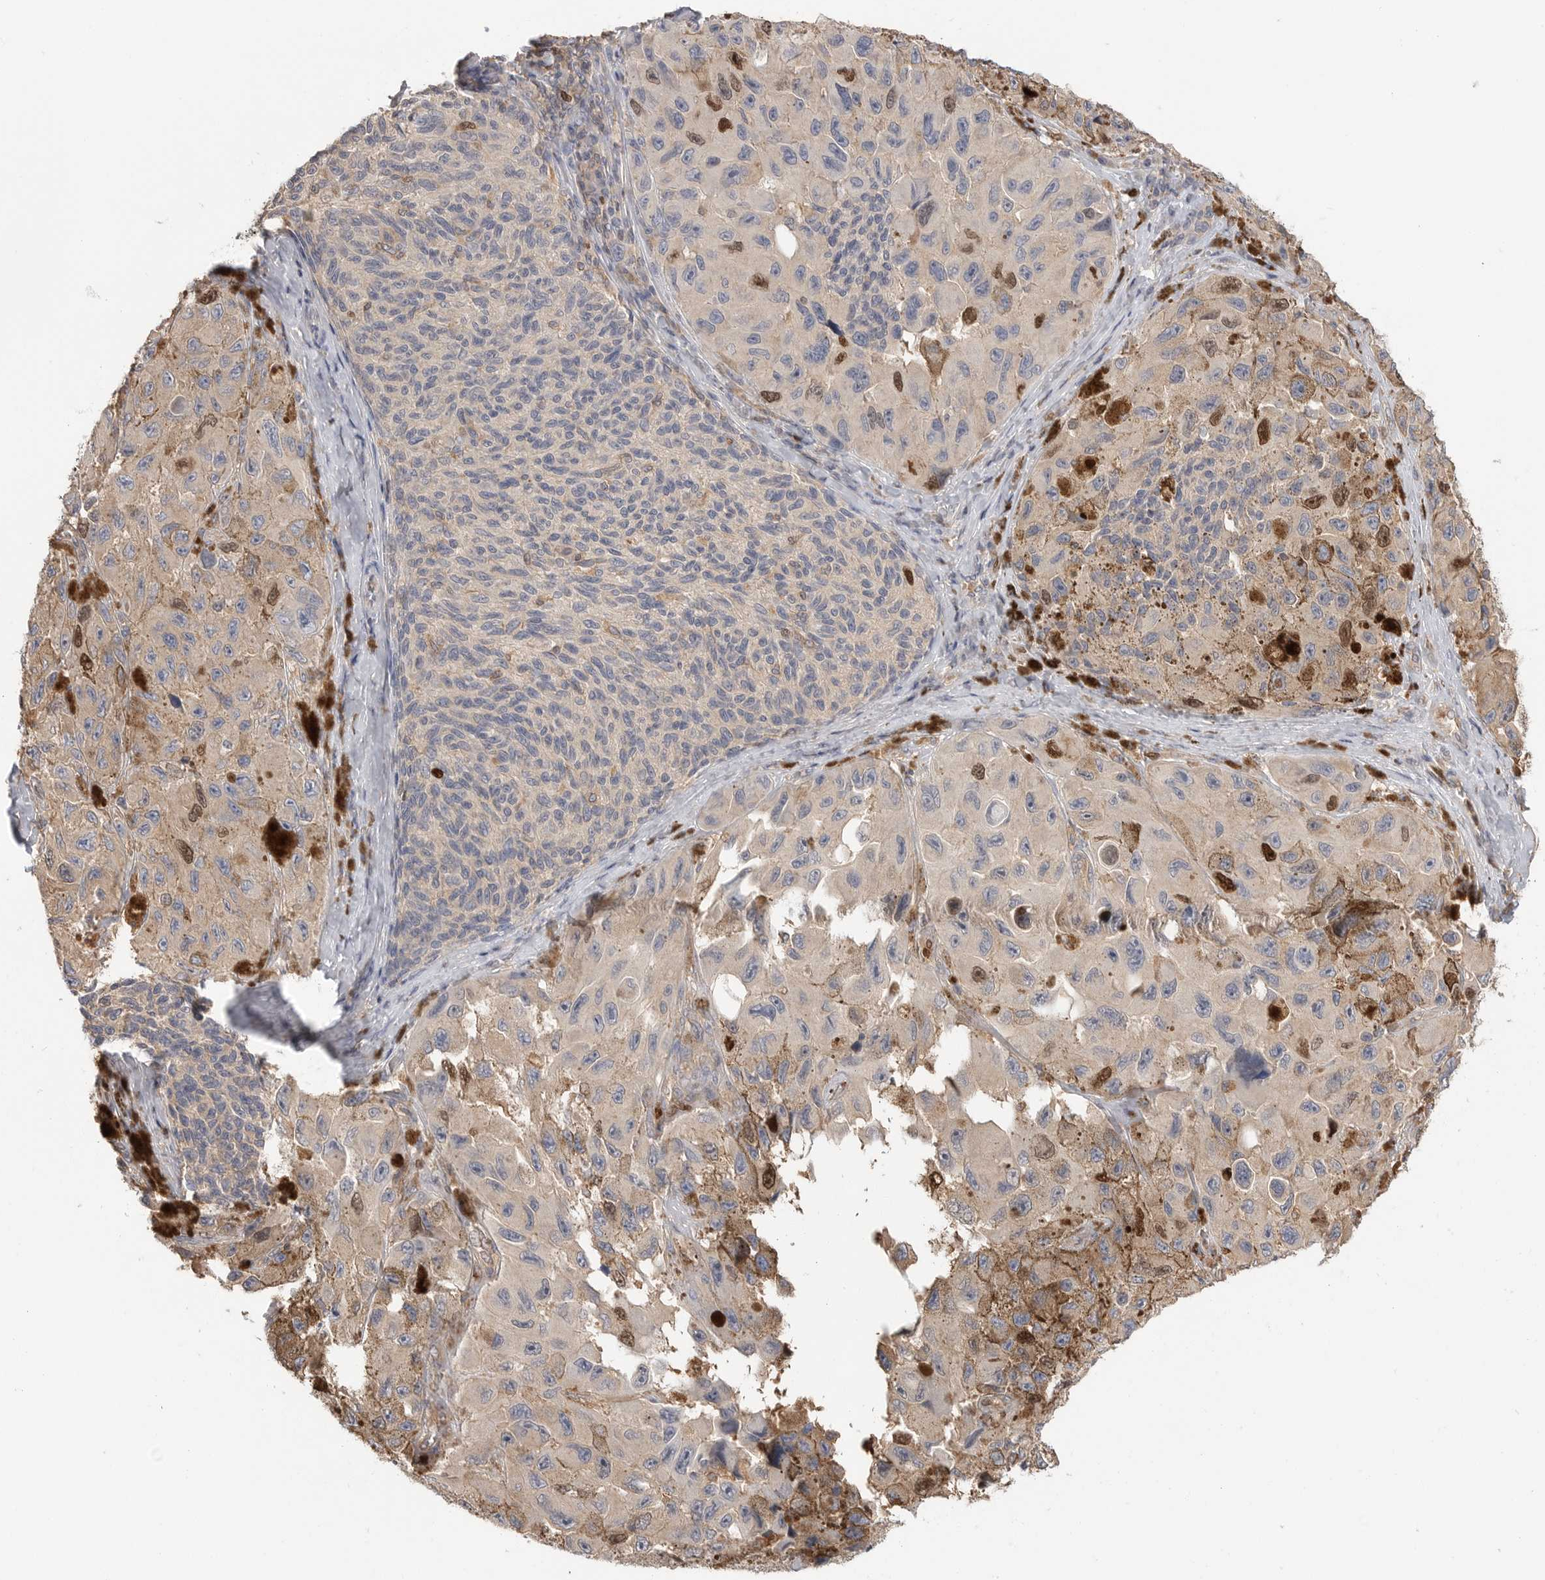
{"staining": {"intensity": "strong", "quantity": "<25%", "location": "cytoplasmic/membranous,nuclear"}, "tissue": "melanoma", "cell_type": "Tumor cells", "image_type": "cancer", "snomed": [{"axis": "morphology", "description": "Malignant melanoma, NOS"}, {"axis": "topography", "description": "Skin"}], "caption": "Immunohistochemistry (IHC) (DAB (3,3'-diaminobenzidine)) staining of melanoma exhibits strong cytoplasmic/membranous and nuclear protein expression in approximately <25% of tumor cells. Using DAB (brown) and hematoxylin (blue) stains, captured at high magnification using brightfield microscopy.", "gene": "TOP2A", "patient": {"sex": "female", "age": 73}}